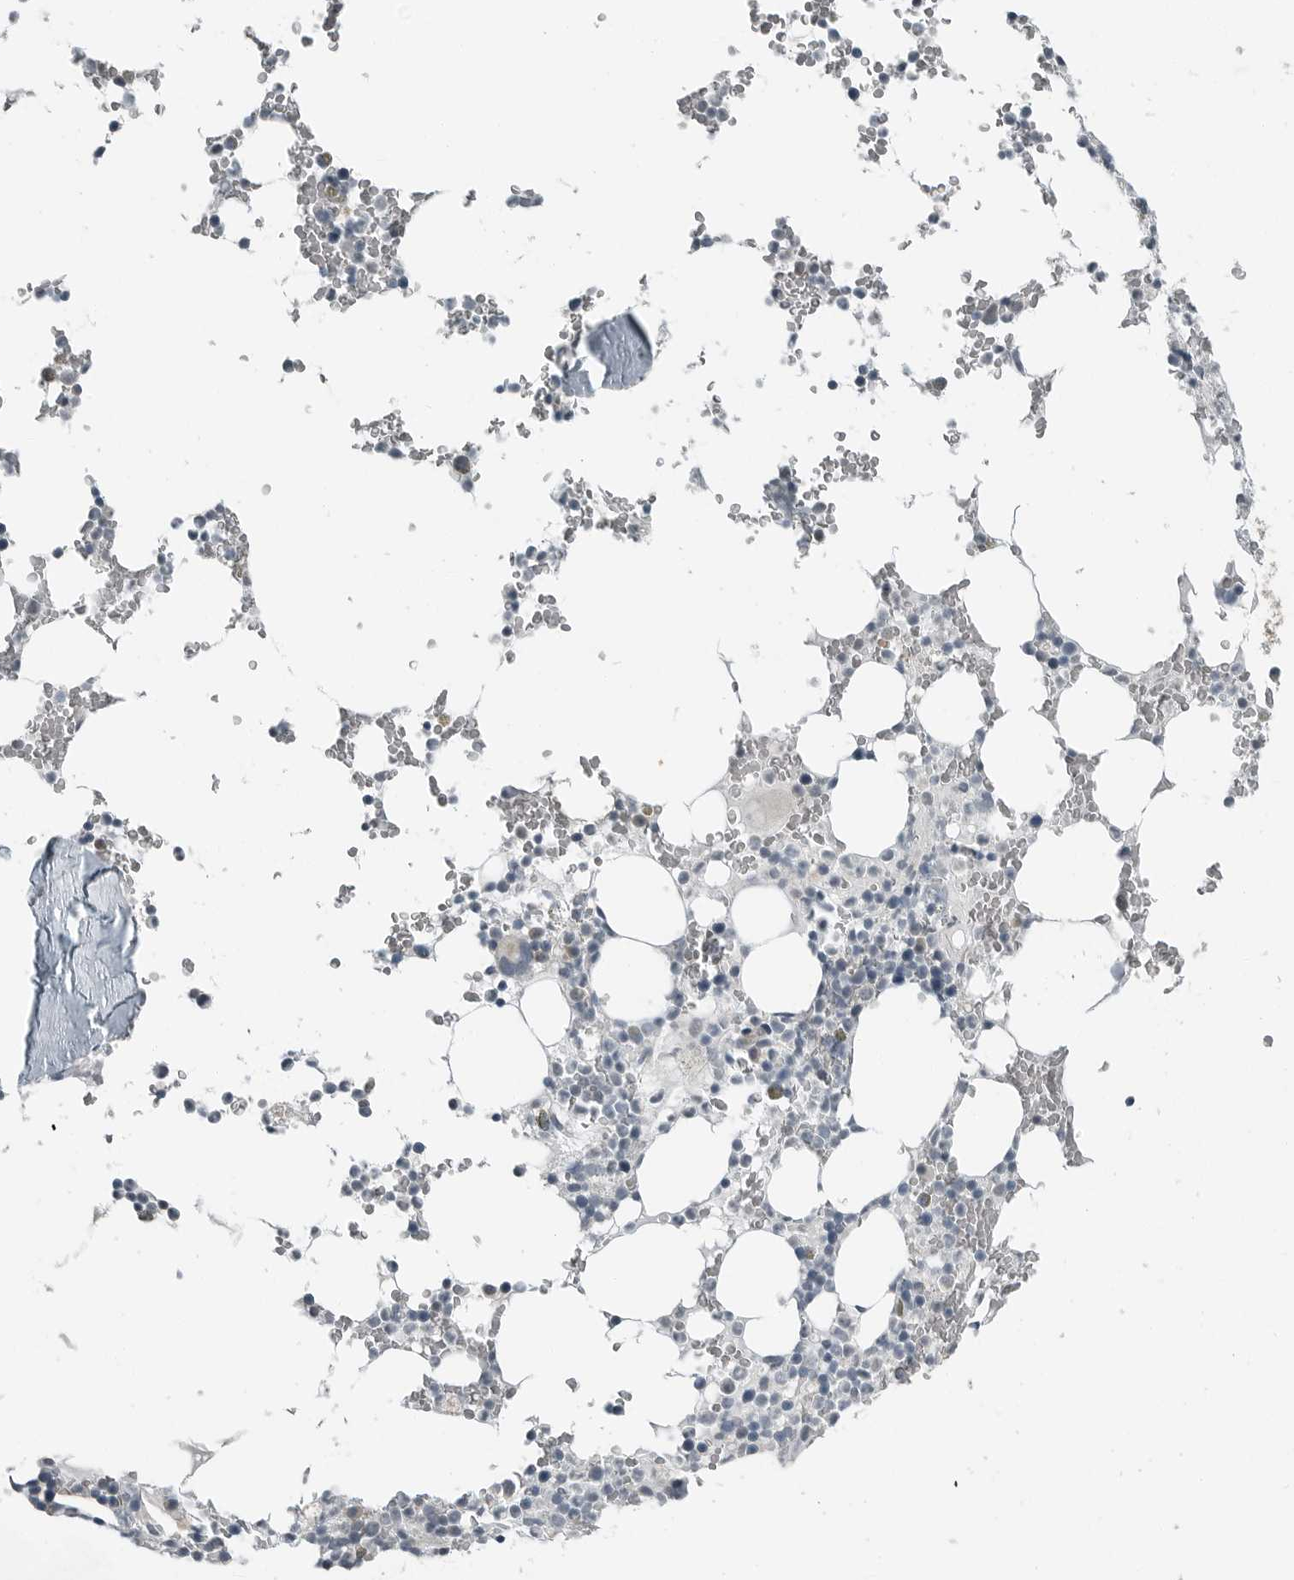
{"staining": {"intensity": "negative", "quantity": "none", "location": "none"}, "tissue": "bone marrow", "cell_type": "Hematopoietic cells", "image_type": "normal", "snomed": [{"axis": "morphology", "description": "Normal tissue, NOS"}, {"axis": "topography", "description": "Bone marrow"}], "caption": "Immunohistochemical staining of normal bone marrow demonstrates no significant staining in hematopoietic cells. The staining was performed using DAB (3,3'-diaminobenzidine) to visualize the protein expression in brown, while the nuclei were stained in blue with hematoxylin (Magnification: 20x).", "gene": "ENSG00000286112", "patient": {"sex": "male", "age": 58}}